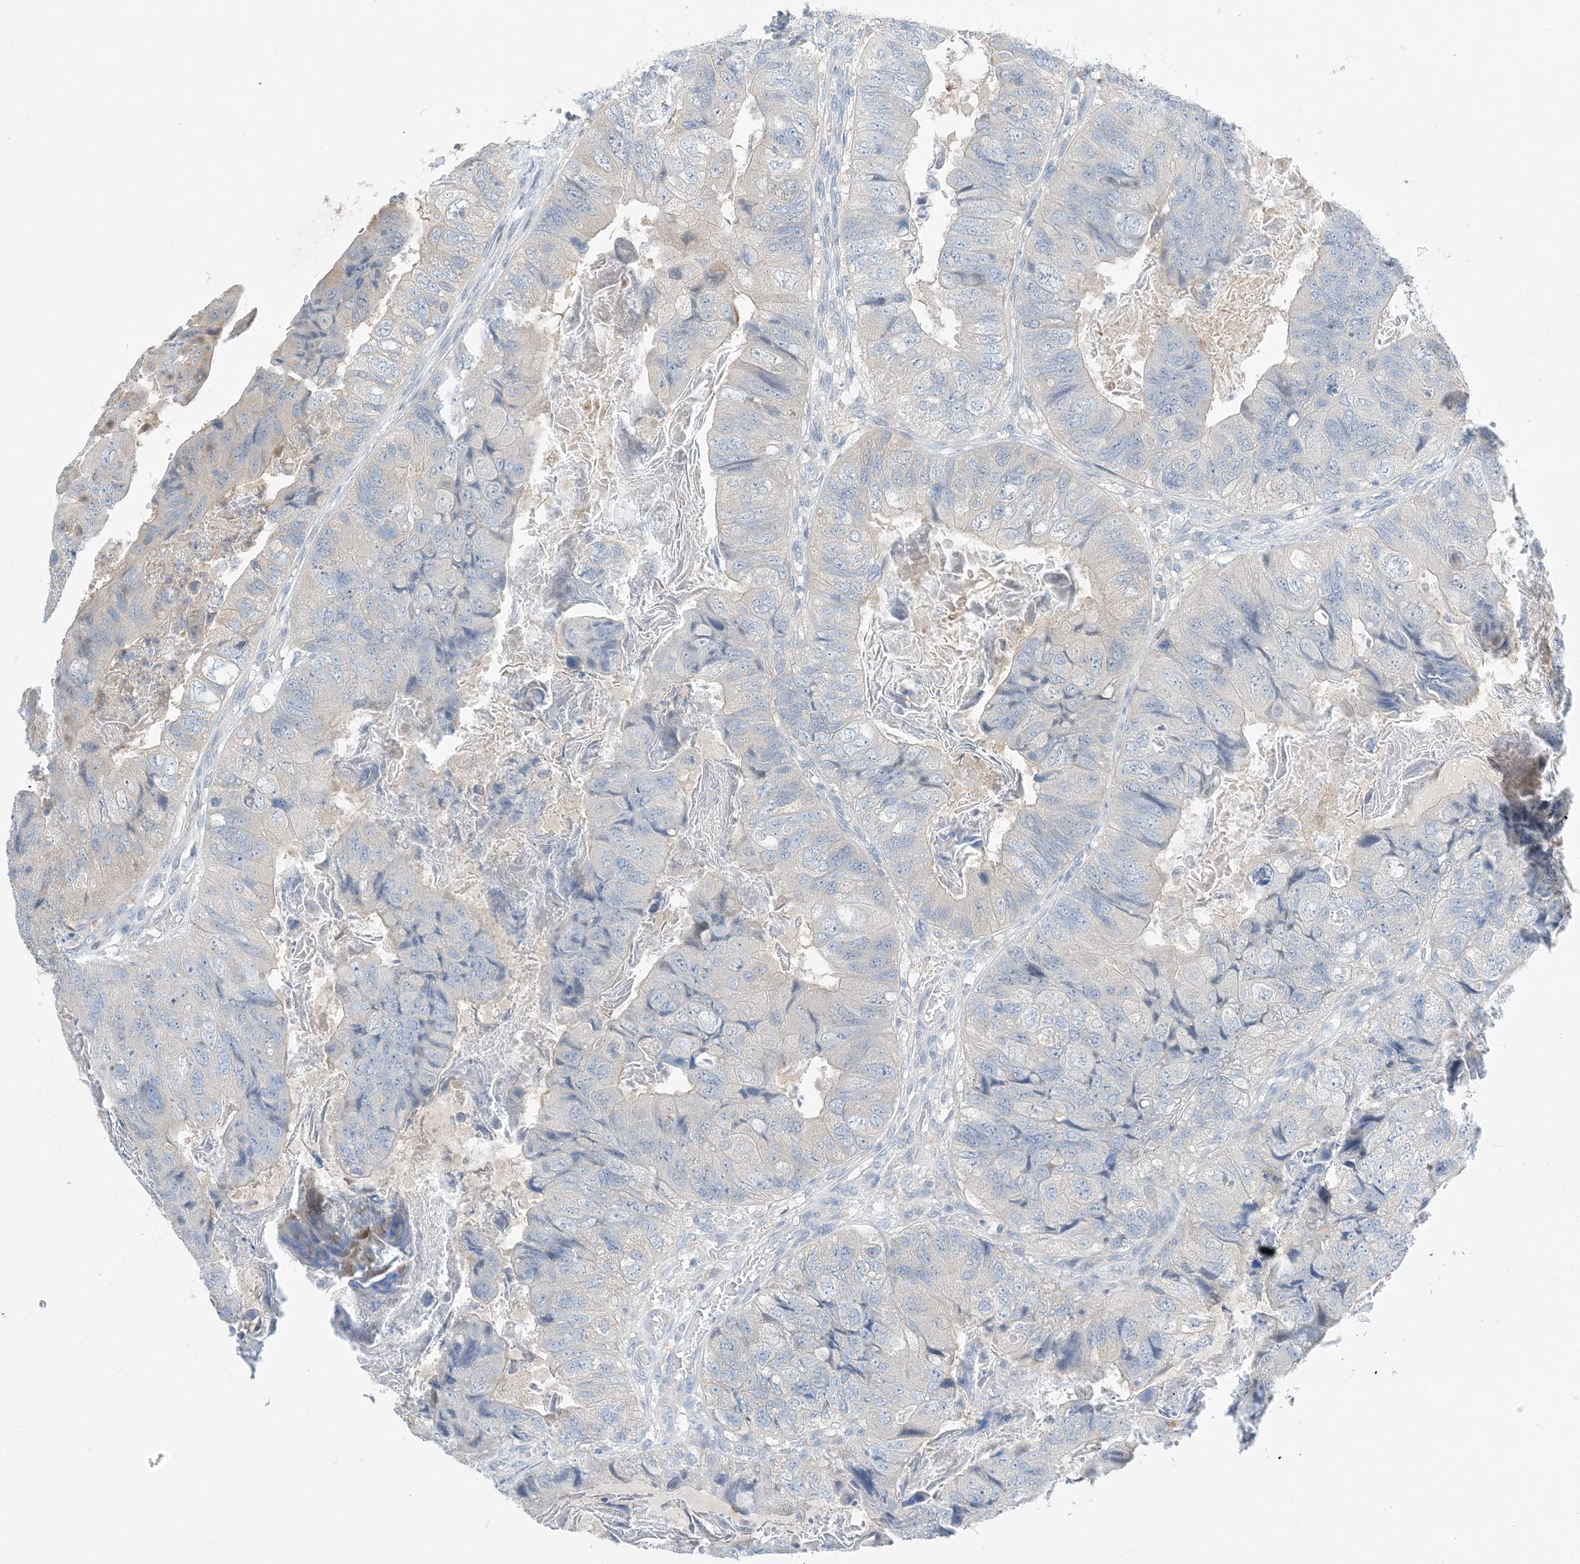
{"staining": {"intensity": "negative", "quantity": "none", "location": "none"}, "tissue": "colorectal cancer", "cell_type": "Tumor cells", "image_type": "cancer", "snomed": [{"axis": "morphology", "description": "Adenocarcinoma, NOS"}, {"axis": "topography", "description": "Rectum"}], "caption": "Colorectal cancer was stained to show a protein in brown. There is no significant positivity in tumor cells. The staining was performed using DAB (3,3'-diaminobenzidine) to visualize the protein expression in brown, while the nuclei were stained in blue with hematoxylin (Magnification: 20x).", "gene": "KIFBP", "patient": {"sex": "male", "age": 63}}